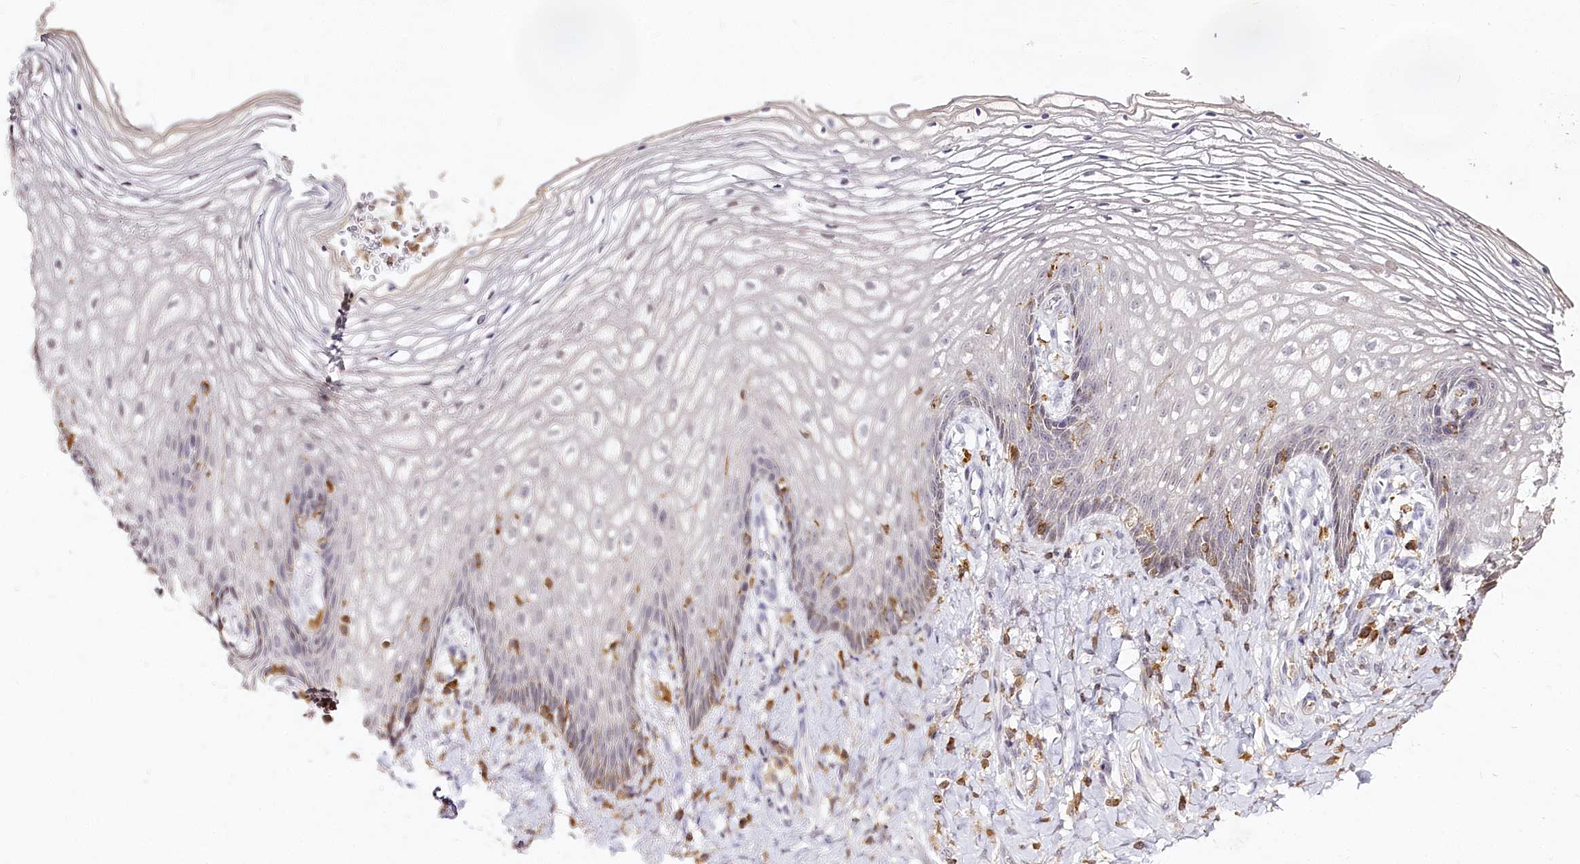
{"staining": {"intensity": "negative", "quantity": "none", "location": "none"}, "tissue": "vagina", "cell_type": "Squamous epithelial cells", "image_type": "normal", "snomed": [{"axis": "morphology", "description": "Normal tissue, NOS"}, {"axis": "topography", "description": "Vagina"}], "caption": "DAB (3,3'-diaminobenzidine) immunohistochemical staining of benign human vagina shows no significant positivity in squamous epithelial cells. Nuclei are stained in blue.", "gene": "DOCK2", "patient": {"sex": "female", "age": 60}}